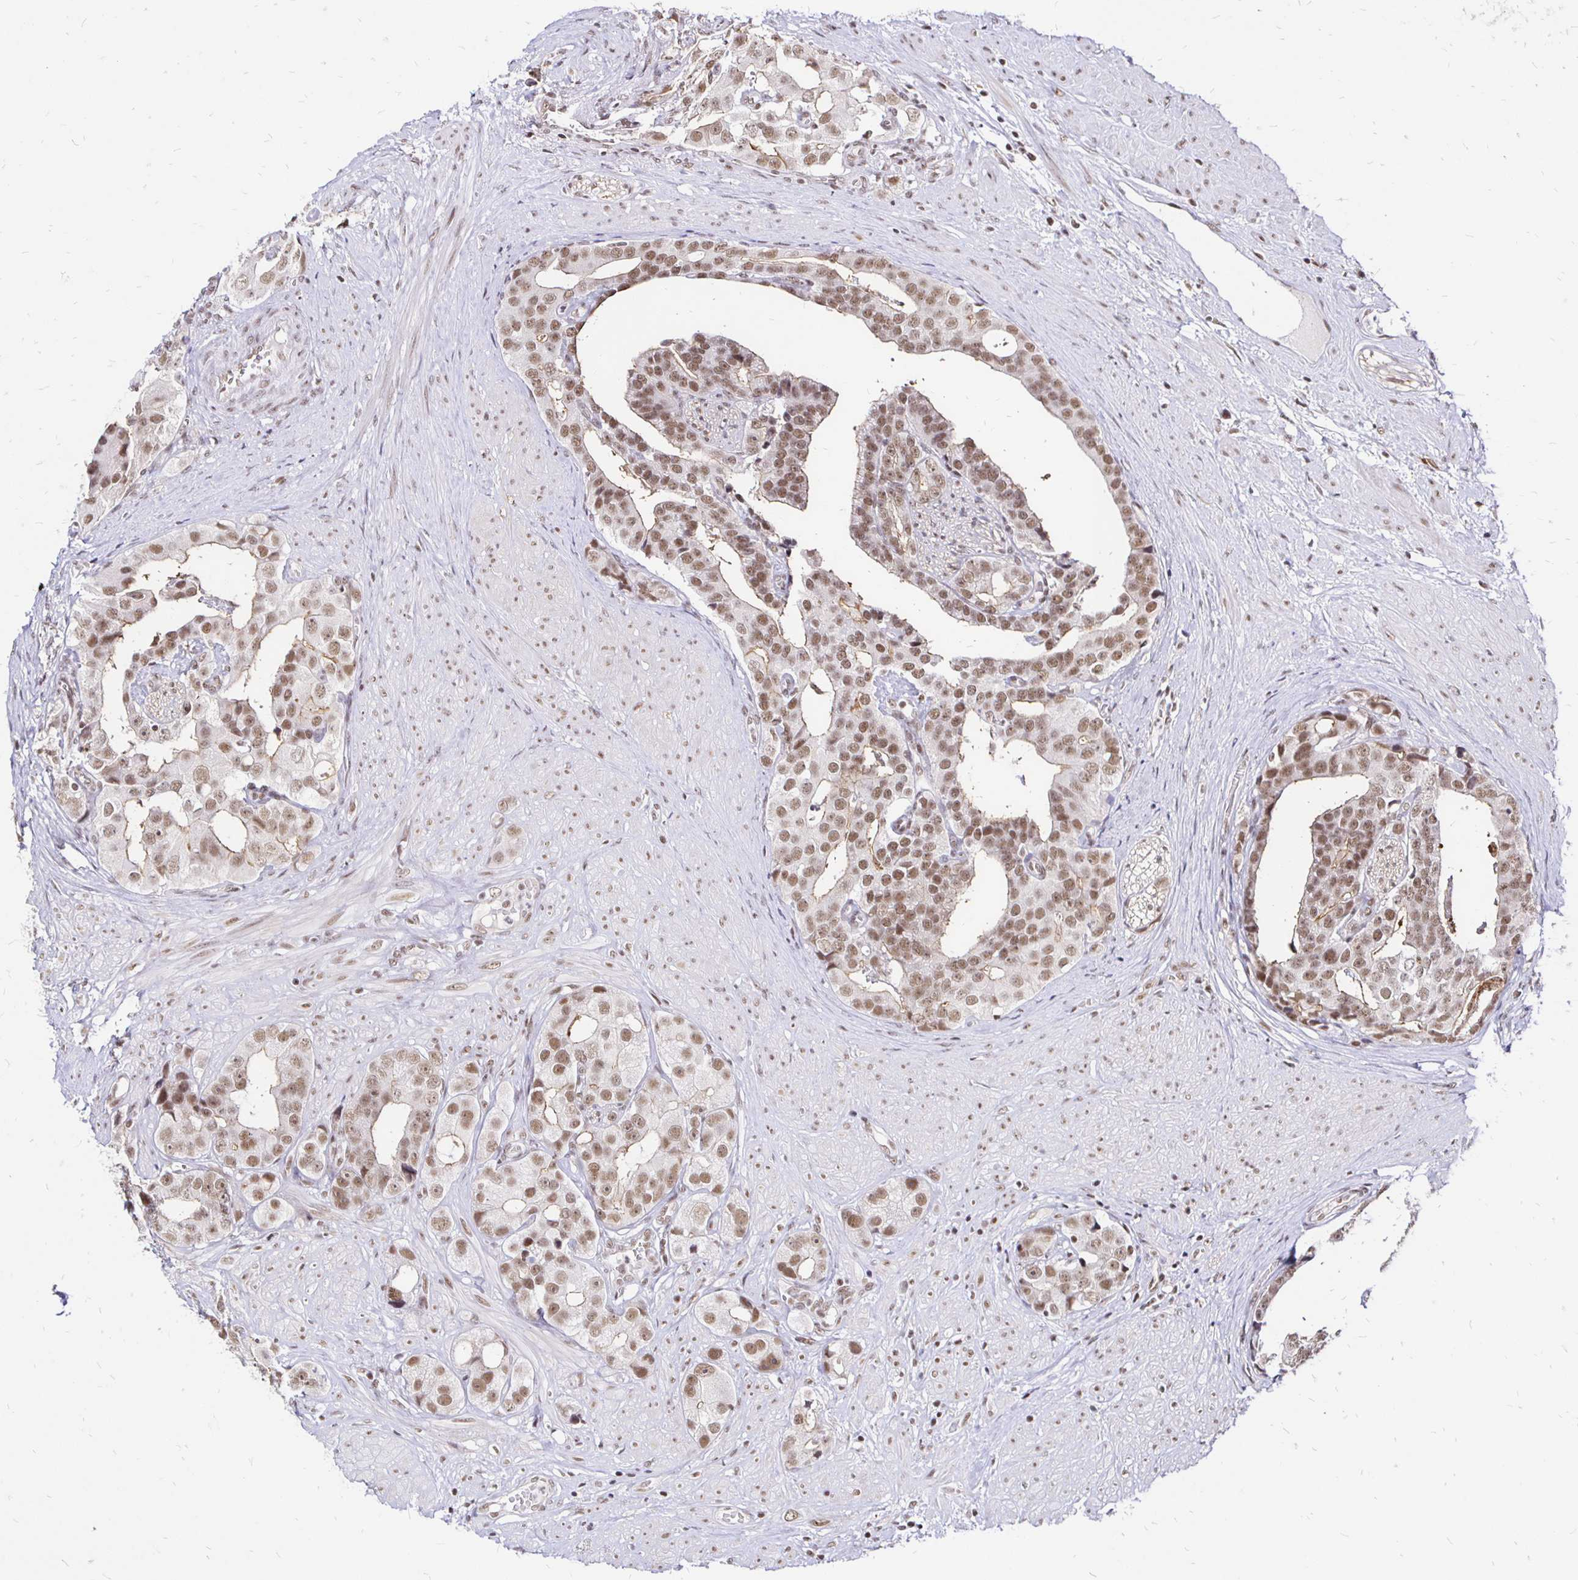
{"staining": {"intensity": "moderate", "quantity": ">75%", "location": "nuclear"}, "tissue": "prostate cancer", "cell_type": "Tumor cells", "image_type": "cancer", "snomed": [{"axis": "morphology", "description": "Adenocarcinoma, High grade"}, {"axis": "topography", "description": "Prostate"}], "caption": "Immunohistochemical staining of human prostate cancer (high-grade adenocarcinoma) demonstrates medium levels of moderate nuclear staining in about >75% of tumor cells.", "gene": "SIN3A", "patient": {"sex": "male", "age": 71}}